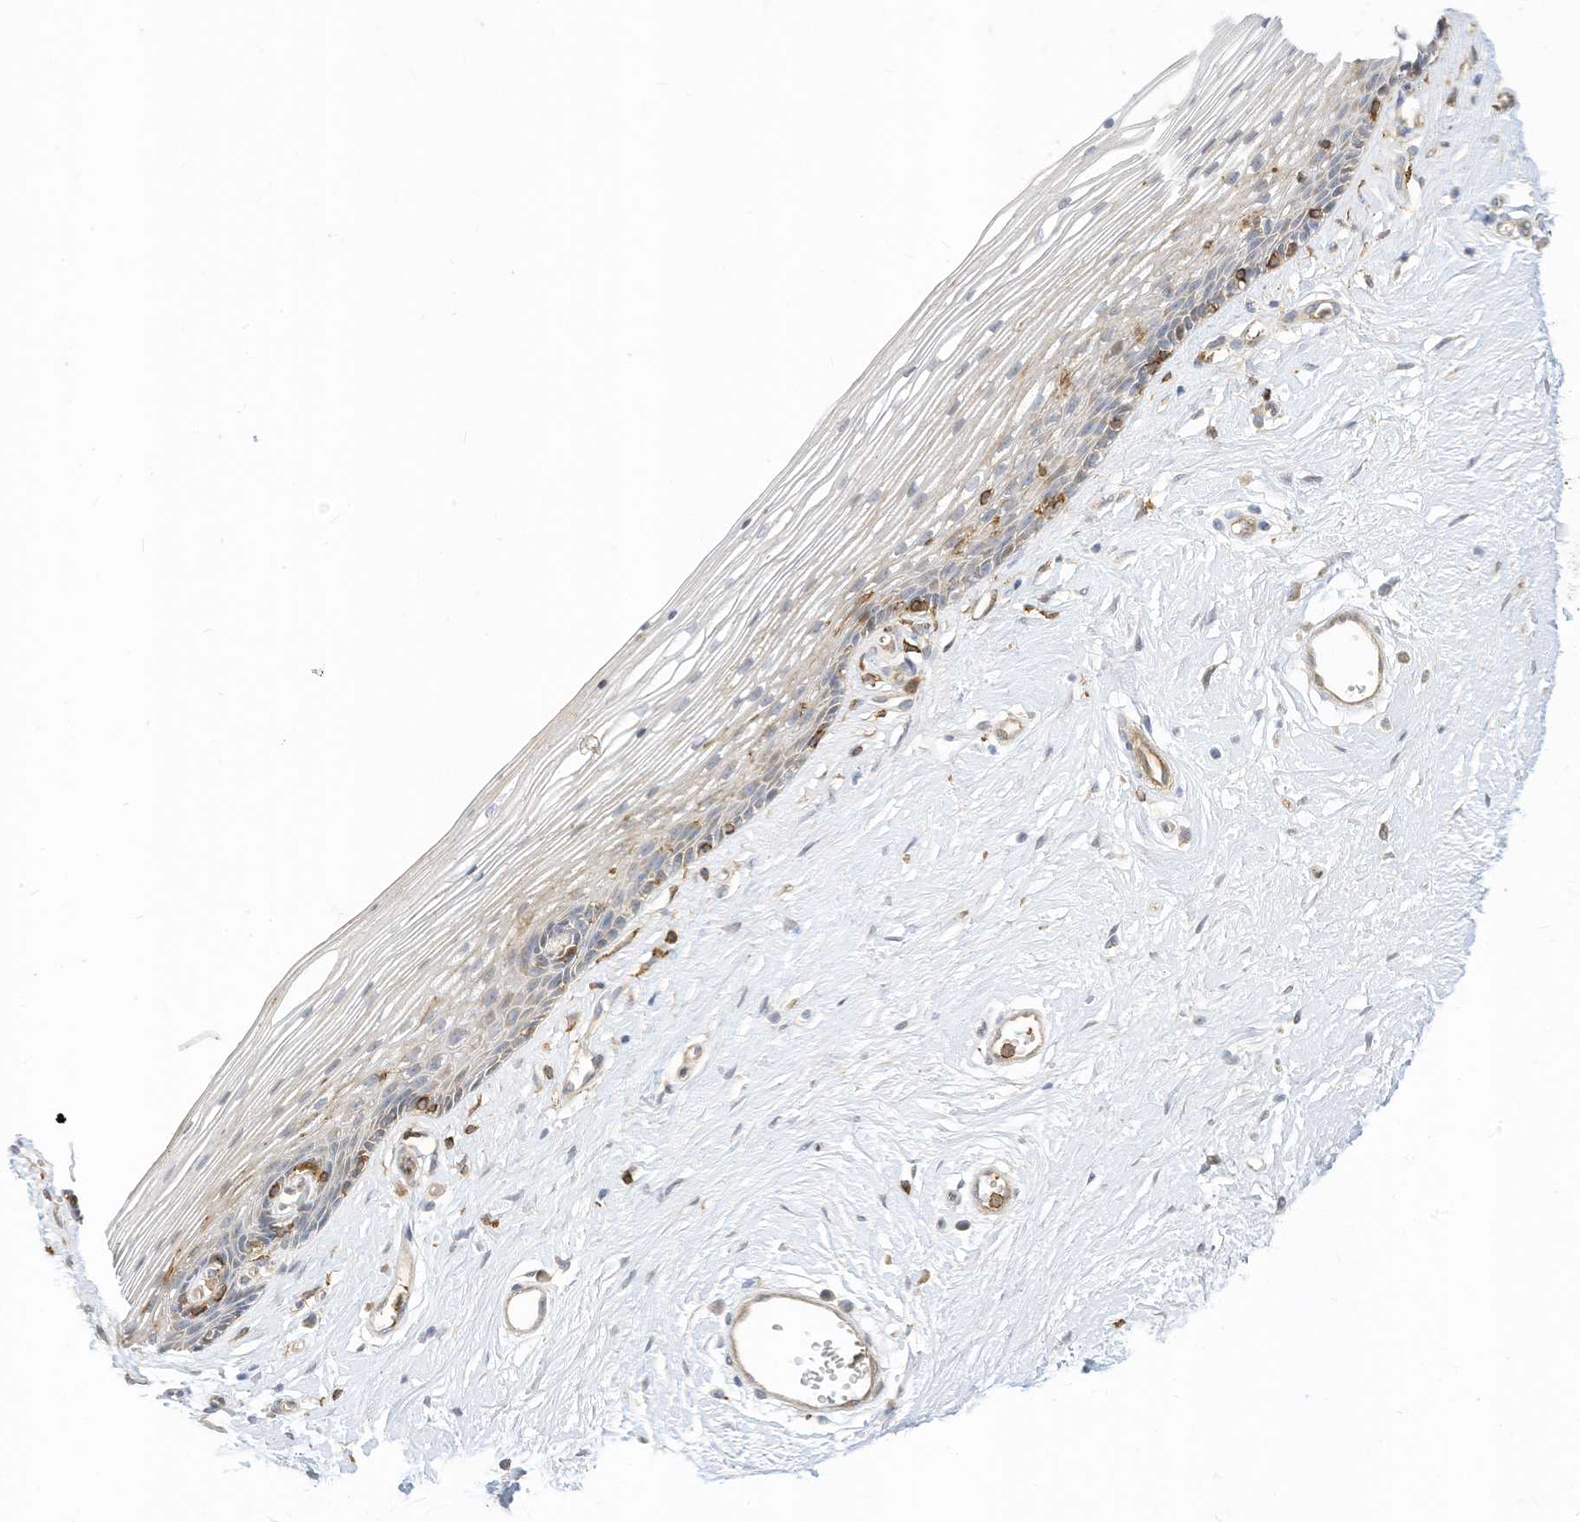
{"staining": {"intensity": "weak", "quantity": "<25%", "location": "cytoplasmic/membranous"}, "tissue": "vagina", "cell_type": "Squamous epithelial cells", "image_type": "normal", "snomed": [{"axis": "morphology", "description": "Normal tissue, NOS"}, {"axis": "topography", "description": "Vagina"}], "caption": "This is an immunohistochemistry photomicrograph of unremarkable human vagina. There is no expression in squamous epithelial cells.", "gene": "ATP13A1", "patient": {"sex": "female", "age": 46}}